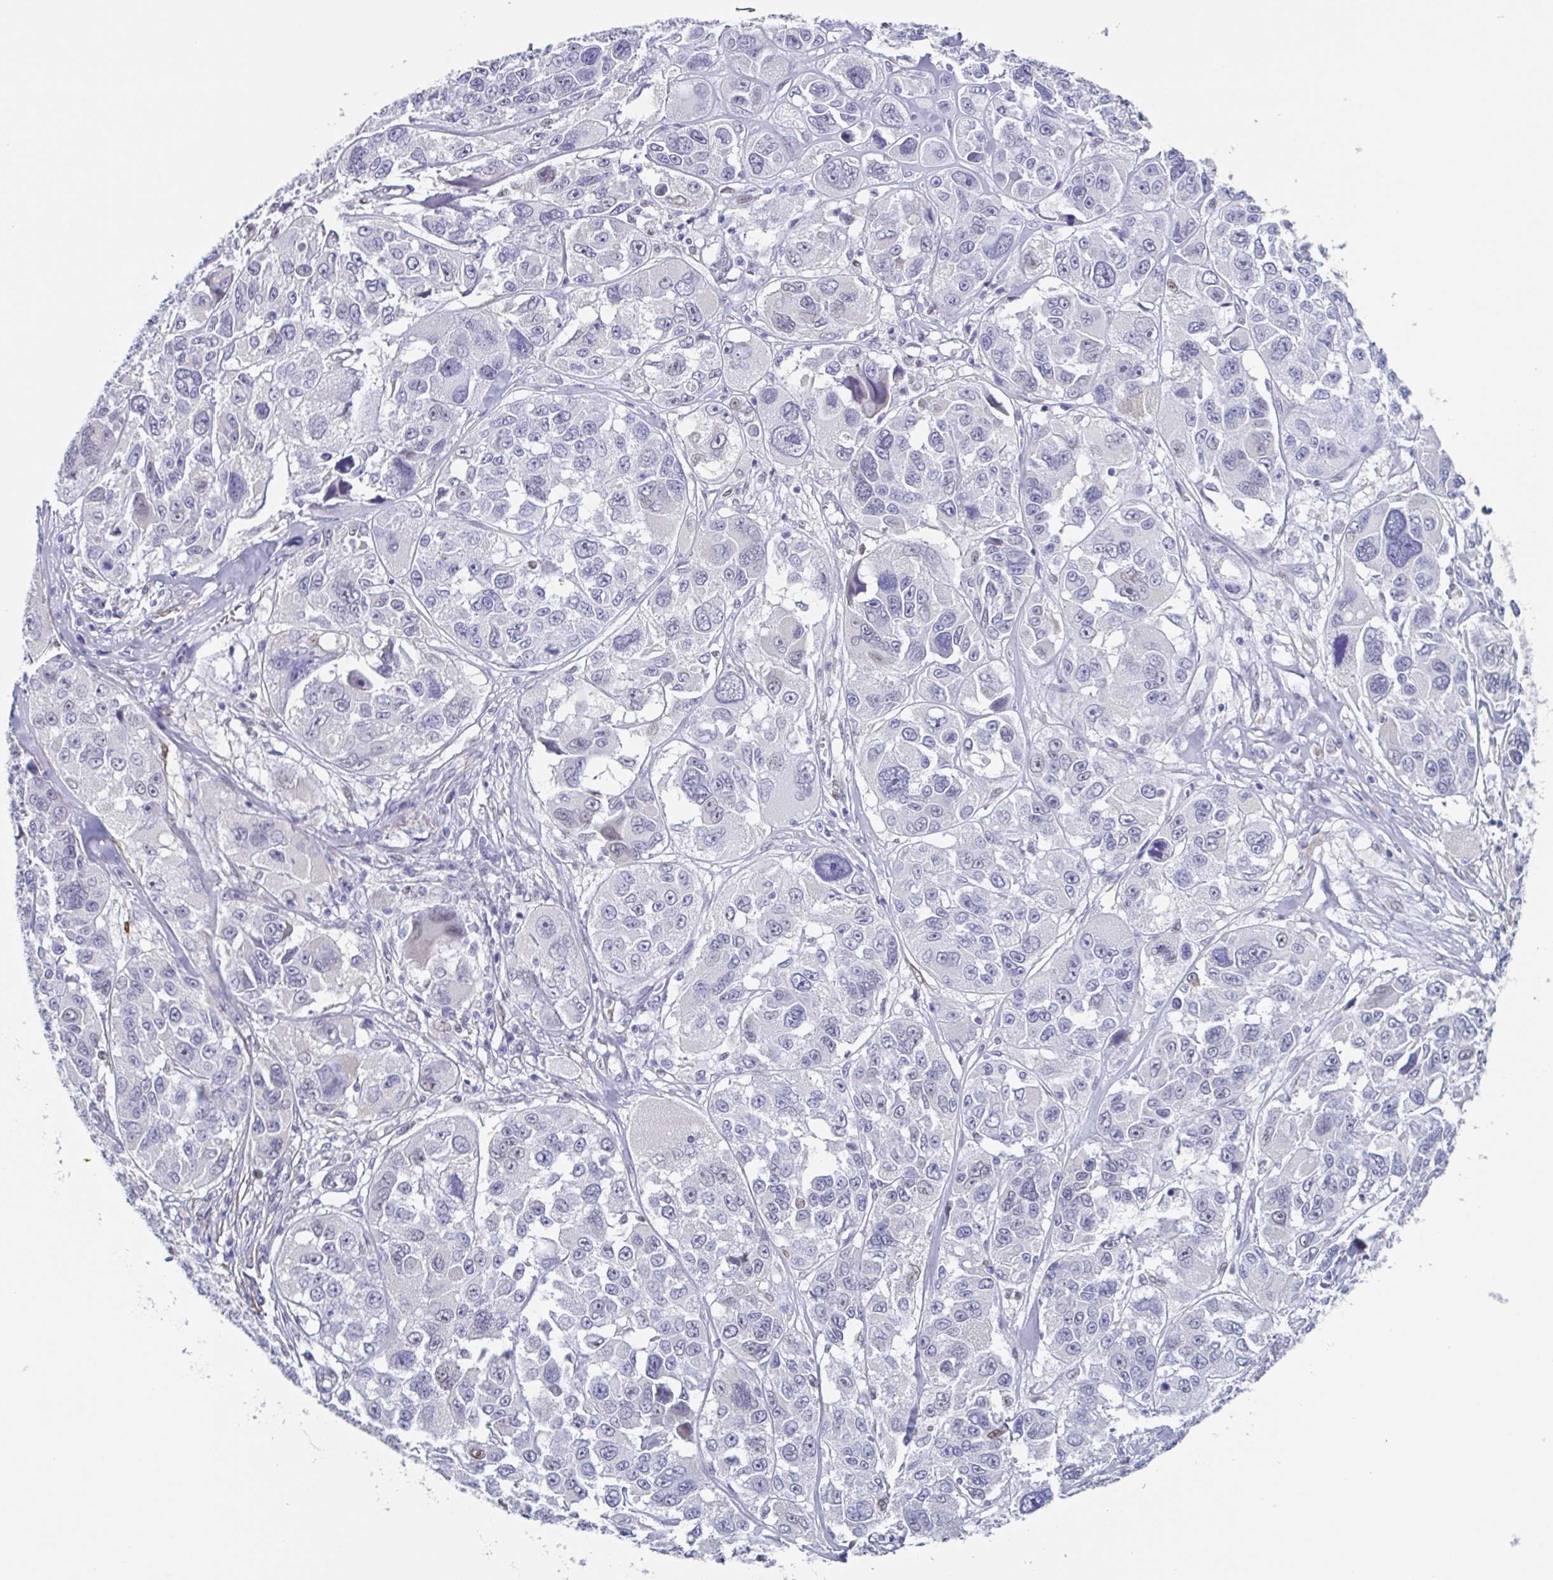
{"staining": {"intensity": "negative", "quantity": "none", "location": "none"}, "tissue": "melanoma", "cell_type": "Tumor cells", "image_type": "cancer", "snomed": [{"axis": "morphology", "description": "Malignant melanoma, NOS"}, {"axis": "topography", "description": "Skin"}], "caption": "Immunohistochemistry (IHC) photomicrograph of human melanoma stained for a protein (brown), which exhibits no staining in tumor cells.", "gene": "PBOV1", "patient": {"sex": "female", "age": 66}}